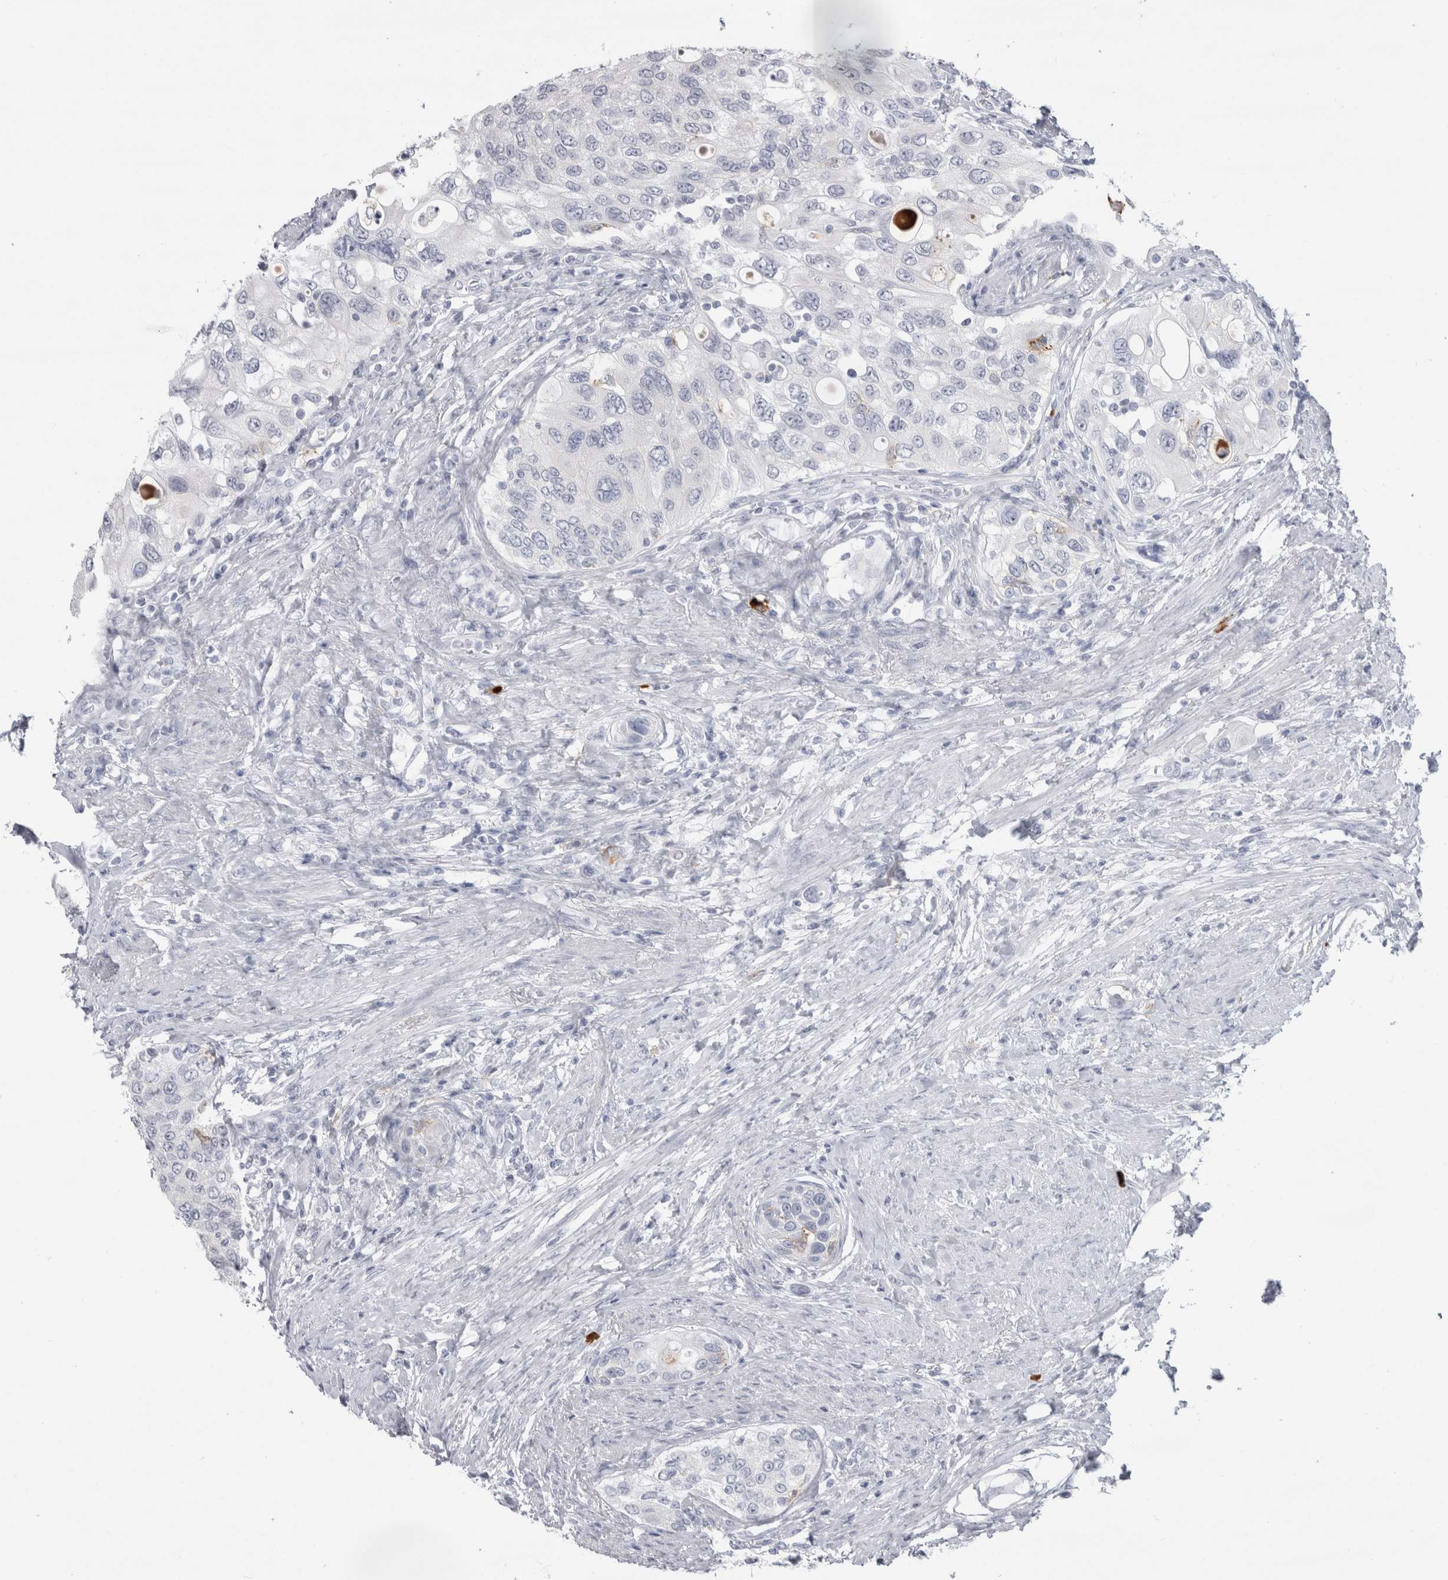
{"staining": {"intensity": "negative", "quantity": "none", "location": "none"}, "tissue": "urothelial cancer", "cell_type": "Tumor cells", "image_type": "cancer", "snomed": [{"axis": "morphology", "description": "Urothelial carcinoma, High grade"}, {"axis": "topography", "description": "Urinary bladder"}], "caption": "An immunohistochemistry photomicrograph of high-grade urothelial carcinoma is shown. There is no staining in tumor cells of high-grade urothelial carcinoma. (DAB (3,3'-diaminobenzidine) immunohistochemistry (IHC), high magnification).", "gene": "CDH17", "patient": {"sex": "female", "age": 56}}